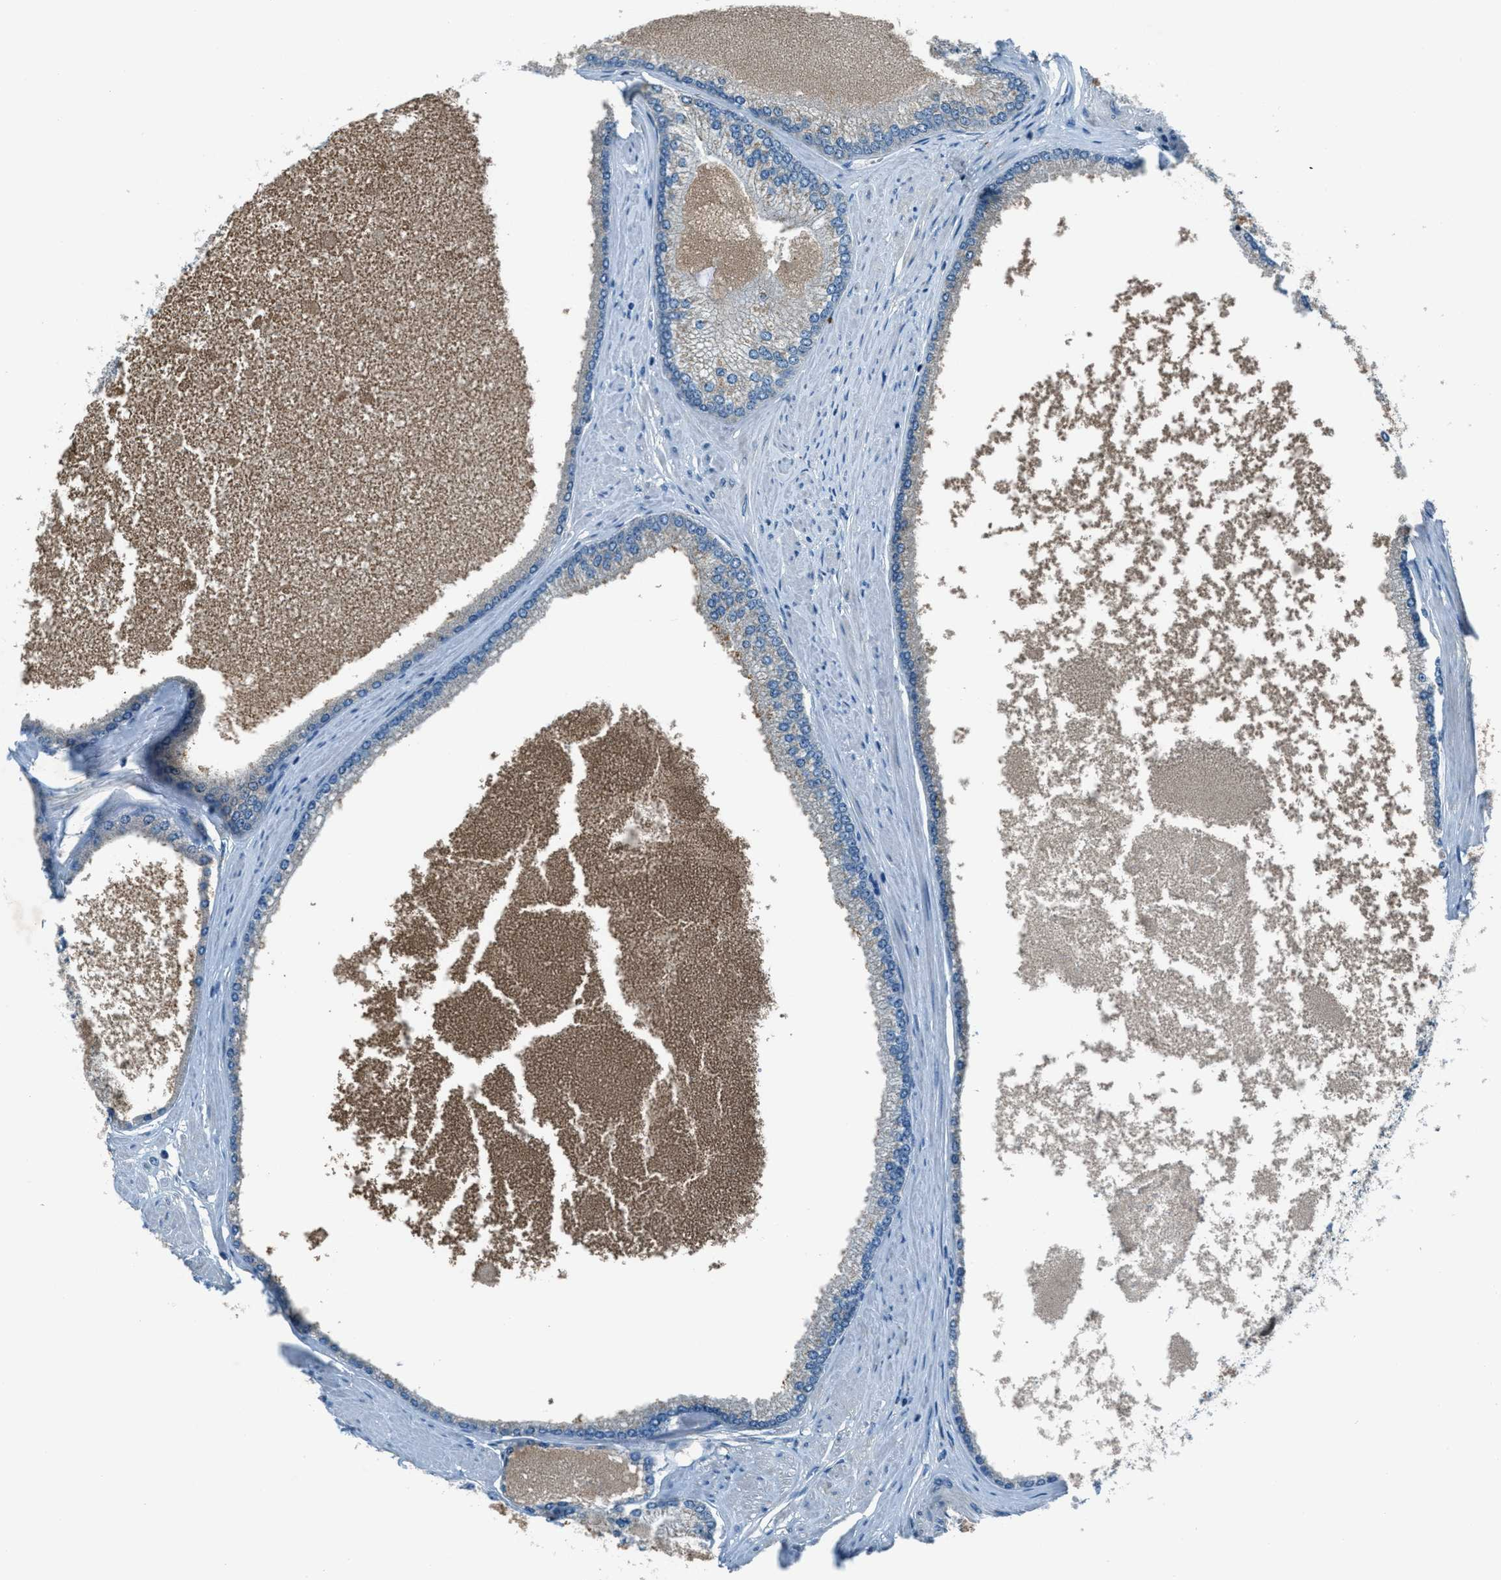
{"staining": {"intensity": "weak", "quantity": "<25%", "location": "cytoplasmic/membranous"}, "tissue": "prostate cancer", "cell_type": "Tumor cells", "image_type": "cancer", "snomed": [{"axis": "morphology", "description": "Adenocarcinoma, High grade"}, {"axis": "topography", "description": "Prostate"}], "caption": "A high-resolution photomicrograph shows immunohistochemistry staining of prostate high-grade adenocarcinoma, which displays no significant expression in tumor cells.", "gene": "BCKDK", "patient": {"sex": "male", "age": 61}}